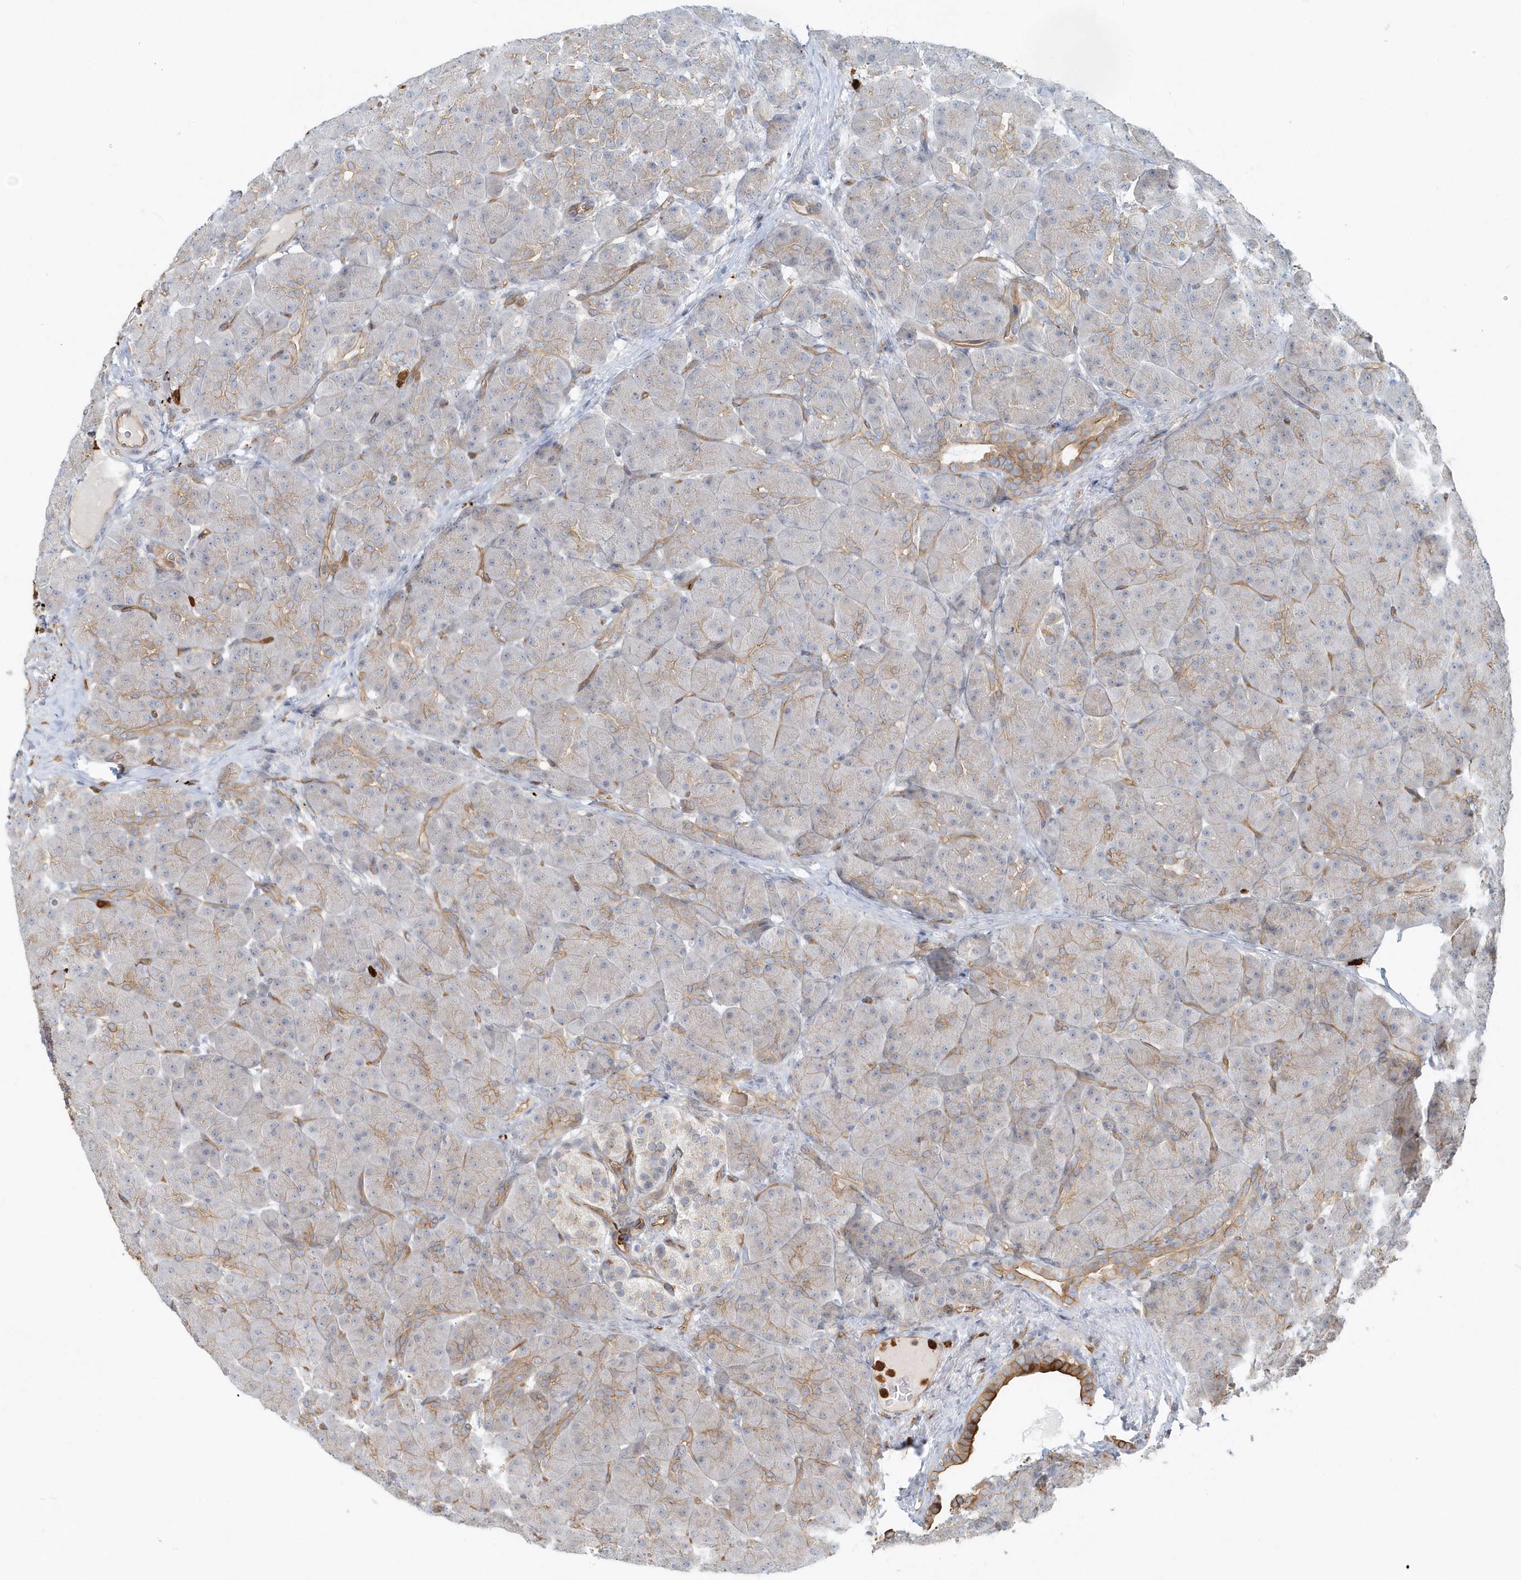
{"staining": {"intensity": "moderate", "quantity": "25%-75%", "location": "cytoplasmic/membranous"}, "tissue": "pancreas", "cell_type": "Exocrine glandular cells", "image_type": "normal", "snomed": [{"axis": "morphology", "description": "Normal tissue, NOS"}, {"axis": "topography", "description": "Pancreas"}], "caption": "Protein expression analysis of normal human pancreas reveals moderate cytoplasmic/membranous expression in approximately 25%-75% of exocrine glandular cells. (DAB (3,3'-diaminobenzidine) = brown stain, brightfield microscopy at high magnification).", "gene": "DNAH1", "patient": {"sex": "male", "age": 66}}